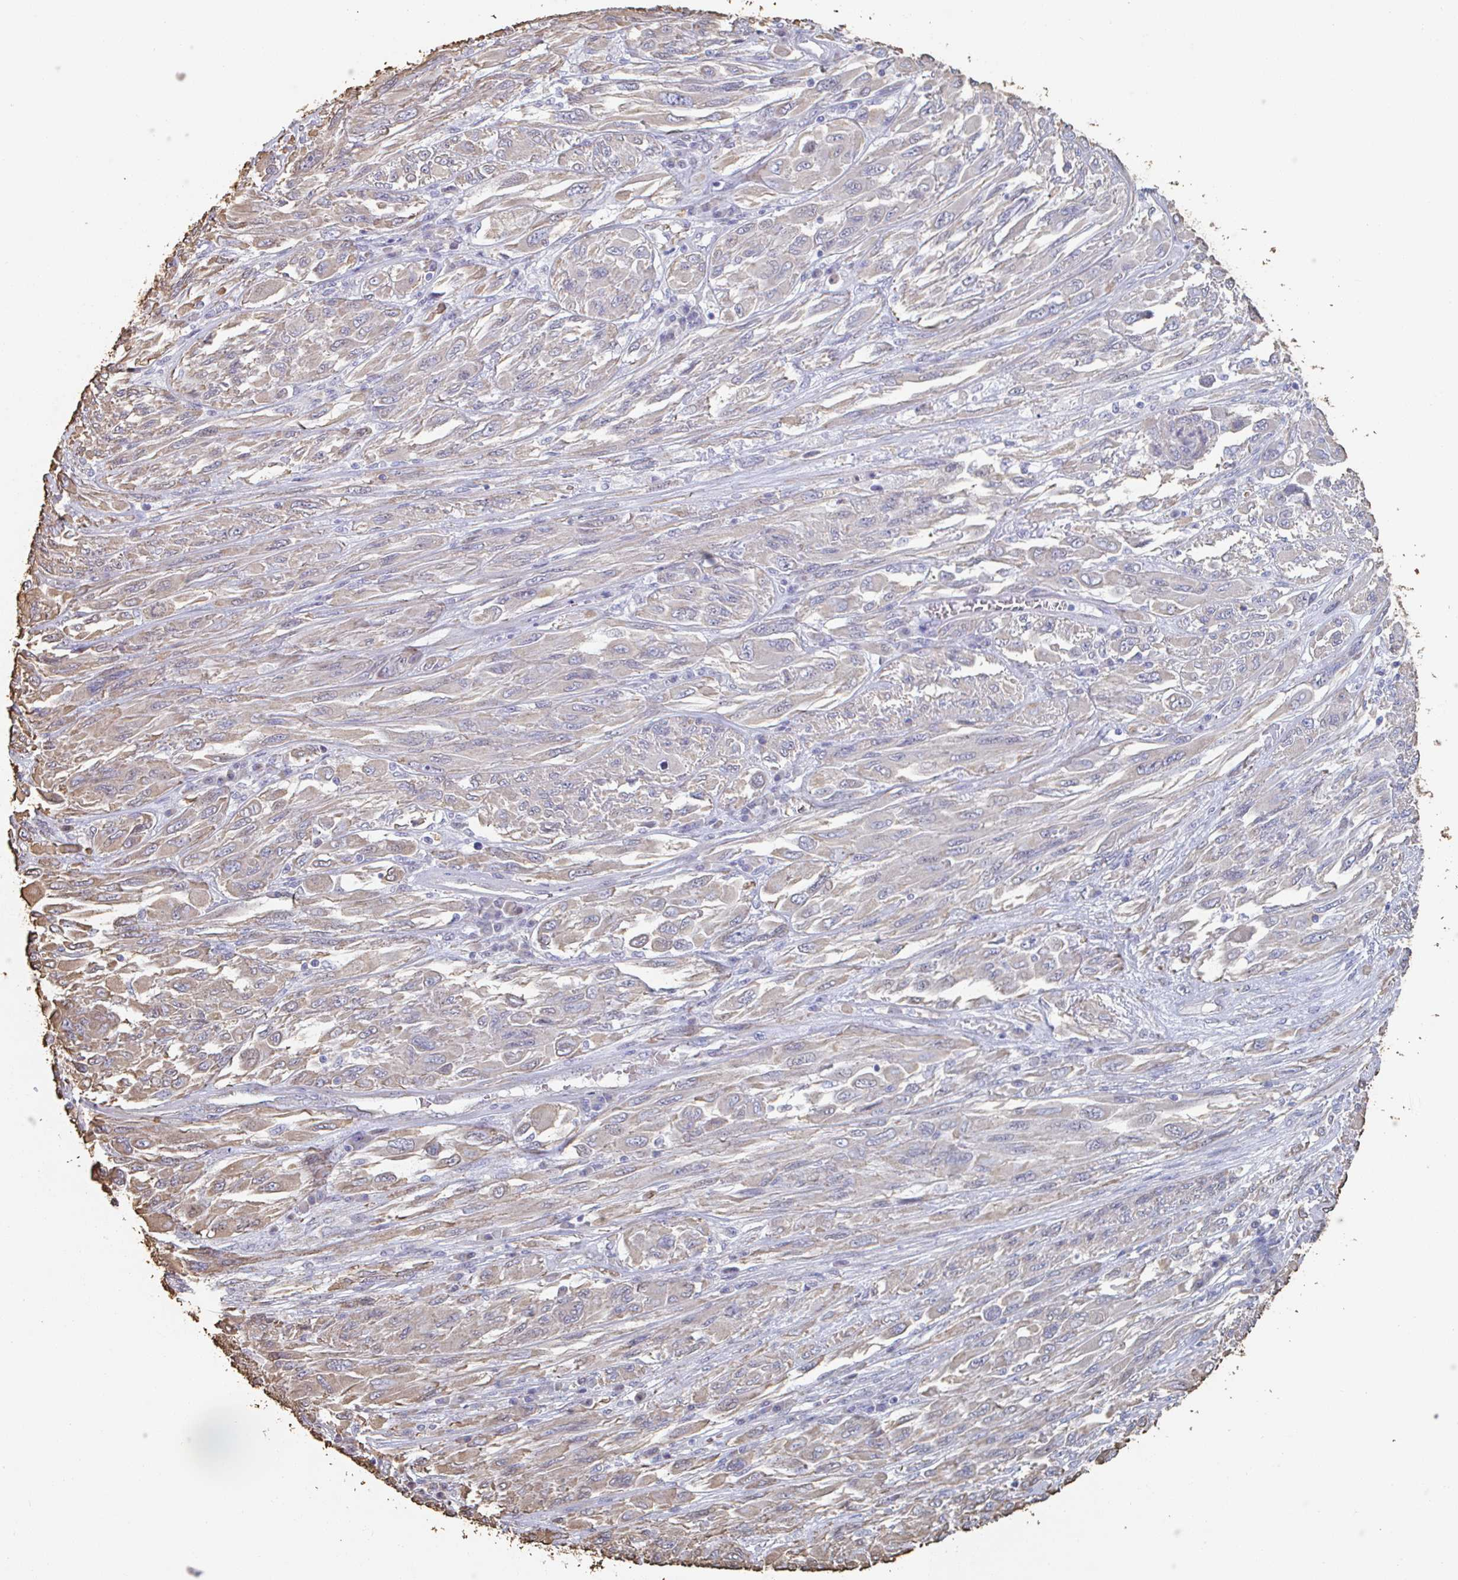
{"staining": {"intensity": "moderate", "quantity": "<25%", "location": "cytoplasmic/membranous"}, "tissue": "melanoma", "cell_type": "Tumor cells", "image_type": "cancer", "snomed": [{"axis": "morphology", "description": "Malignant melanoma, NOS"}, {"axis": "topography", "description": "Skin"}], "caption": "Immunohistochemical staining of human melanoma reveals low levels of moderate cytoplasmic/membranous expression in about <25% of tumor cells.", "gene": "RAB5IF", "patient": {"sex": "female", "age": 91}}